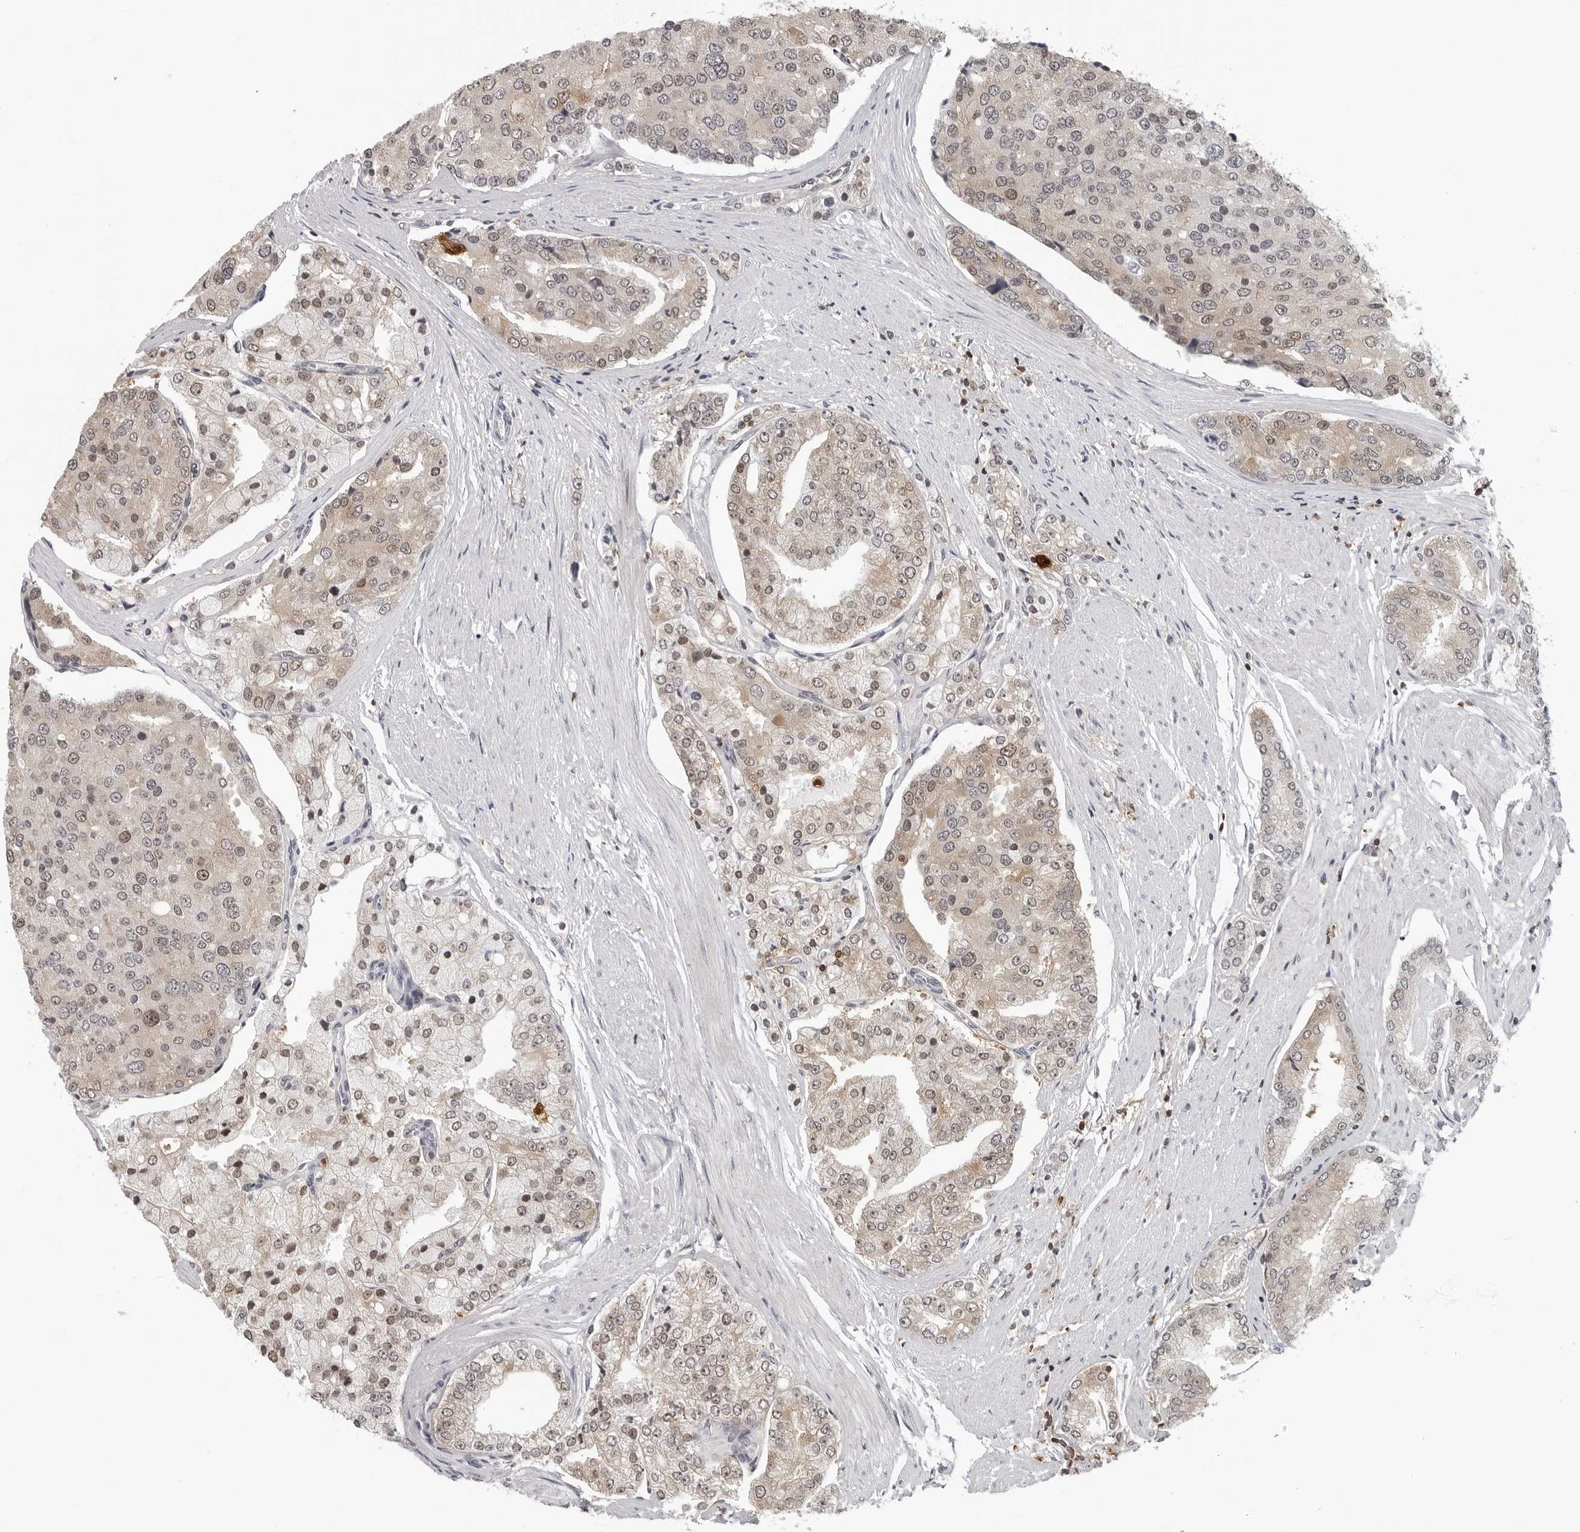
{"staining": {"intensity": "weak", "quantity": ">75%", "location": "cytoplasmic/membranous,nuclear"}, "tissue": "prostate cancer", "cell_type": "Tumor cells", "image_type": "cancer", "snomed": [{"axis": "morphology", "description": "Adenocarcinoma, High grade"}, {"axis": "topography", "description": "Prostate"}], "caption": "There is low levels of weak cytoplasmic/membranous and nuclear positivity in tumor cells of prostate cancer, as demonstrated by immunohistochemical staining (brown color).", "gene": "HSPH1", "patient": {"sex": "male", "age": 50}}